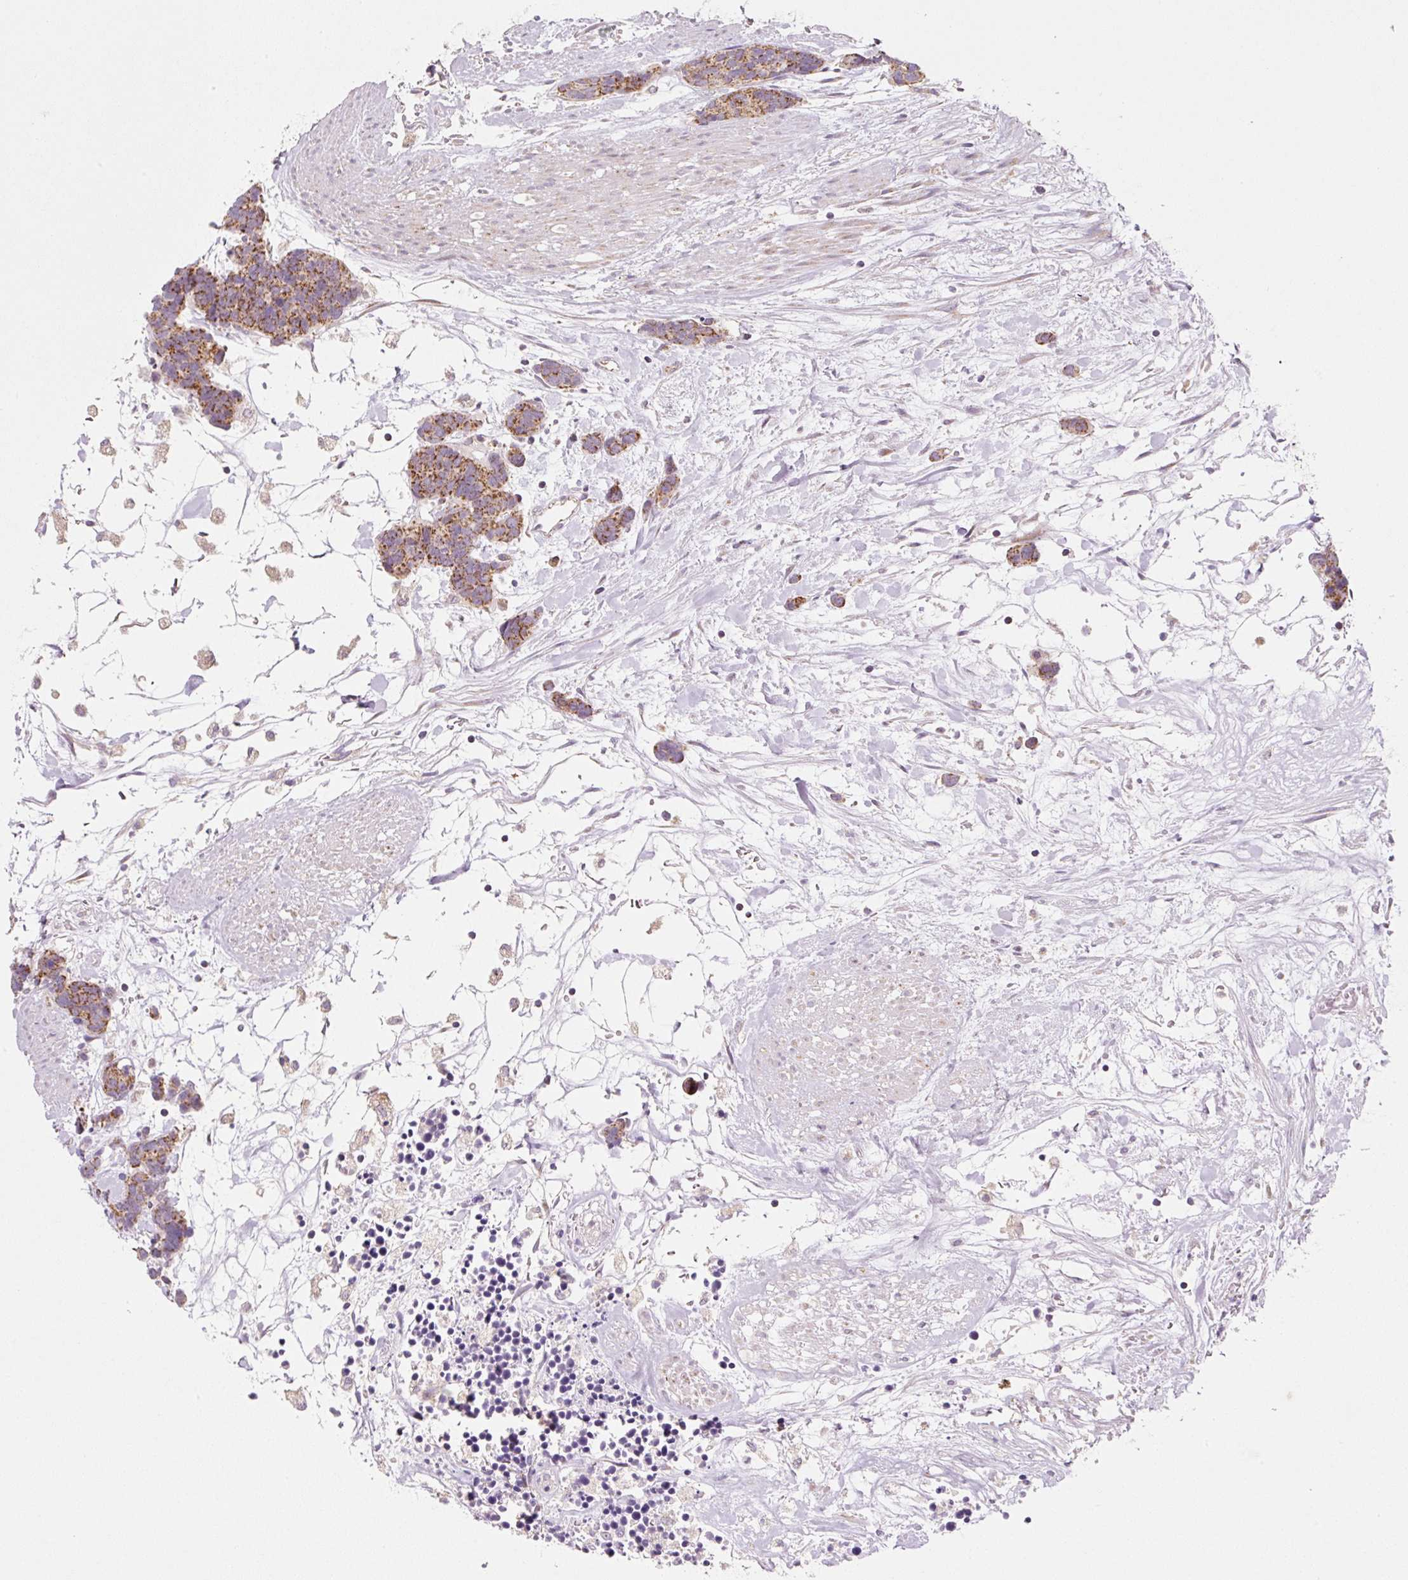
{"staining": {"intensity": "moderate", "quantity": ">75%", "location": "cytoplasmic/membranous"}, "tissue": "carcinoid", "cell_type": "Tumor cells", "image_type": "cancer", "snomed": [{"axis": "morphology", "description": "Carcinoma, NOS"}, {"axis": "morphology", "description": "Carcinoid, malignant, NOS"}, {"axis": "topography", "description": "Urinary bladder"}], "caption": "Moderate cytoplasmic/membranous protein expression is present in about >75% of tumor cells in carcinoid (malignant).", "gene": "FAM78B", "patient": {"sex": "male", "age": 57}}